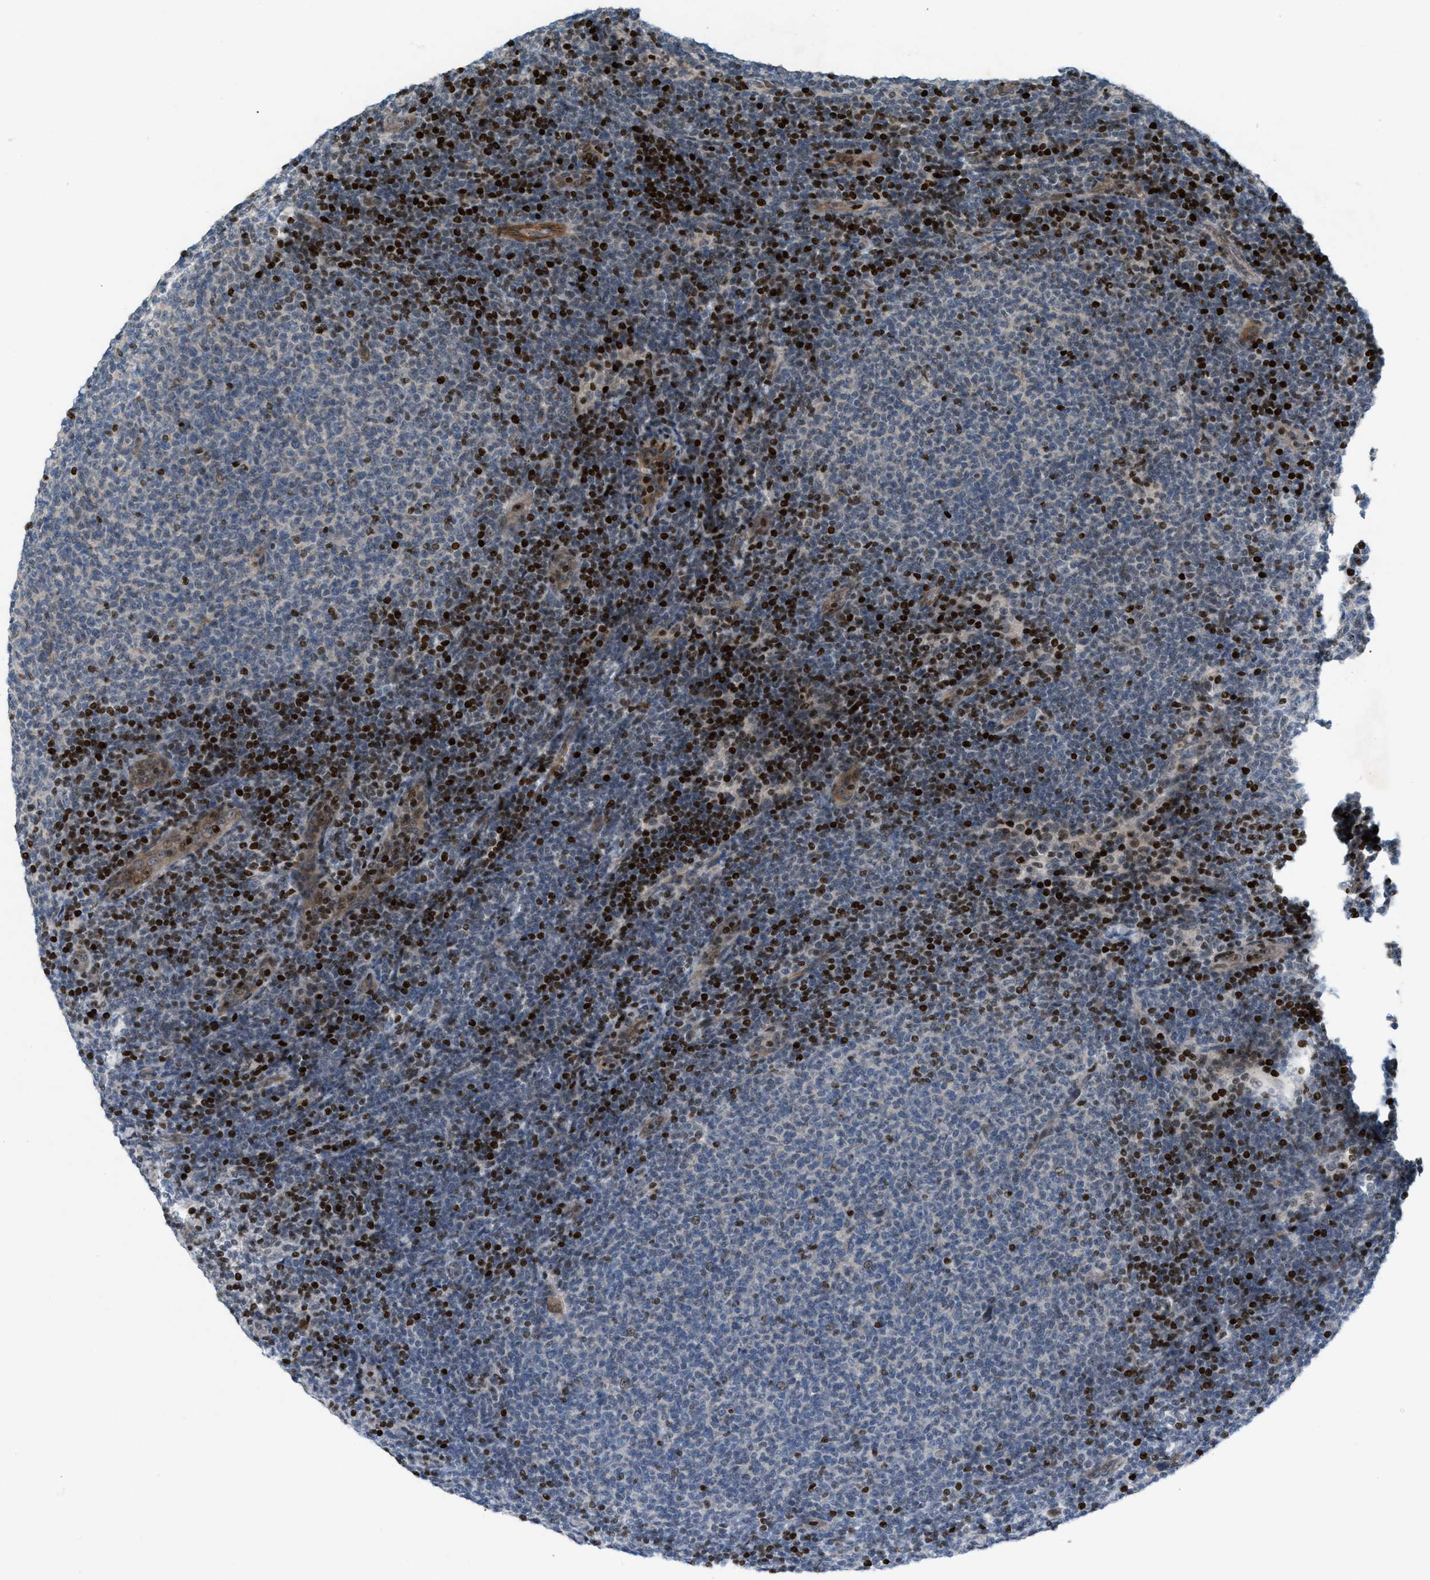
{"staining": {"intensity": "negative", "quantity": "none", "location": "none"}, "tissue": "lymphoma", "cell_type": "Tumor cells", "image_type": "cancer", "snomed": [{"axis": "morphology", "description": "Malignant lymphoma, non-Hodgkin's type, Low grade"}, {"axis": "topography", "description": "Lymph node"}], "caption": "Immunohistochemical staining of malignant lymphoma, non-Hodgkin's type (low-grade) shows no significant positivity in tumor cells.", "gene": "ZNF276", "patient": {"sex": "male", "age": 66}}